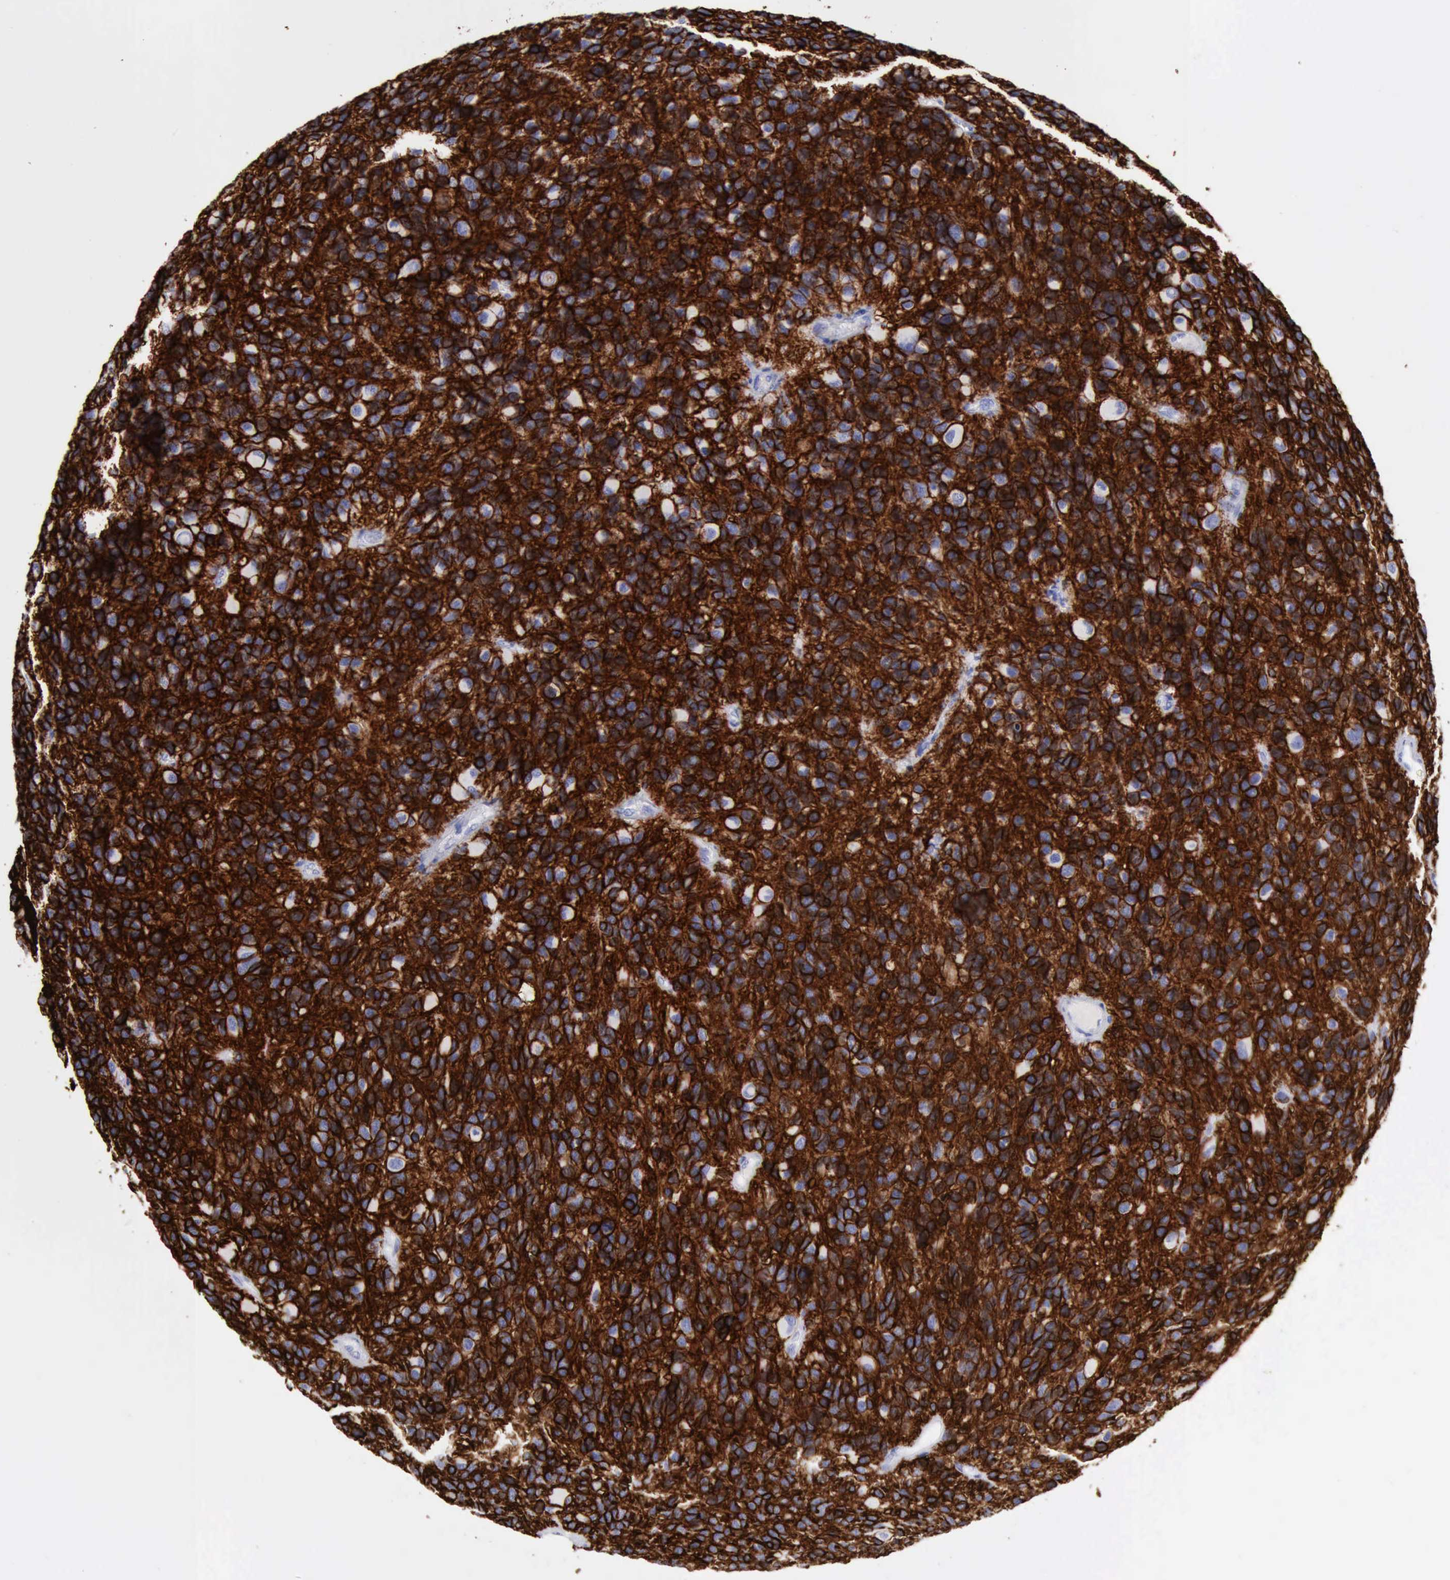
{"staining": {"intensity": "moderate", "quantity": "<25%", "location": "cytoplasmic/membranous"}, "tissue": "glioma", "cell_type": "Tumor cells", "image_type": "cancer", "snomed": [{"axis": "morphology", "description": "Glioma, malignant, High grade"}, {"axis": "topography", "description": "Brain"}], "caption": "Protein expression analysis of glioma shows moderate cytoplasmic/membranous positivity in about <25% of tumor cells.", "gene": "NCAM1", "patient": {"sex": "male", "age": 77}}